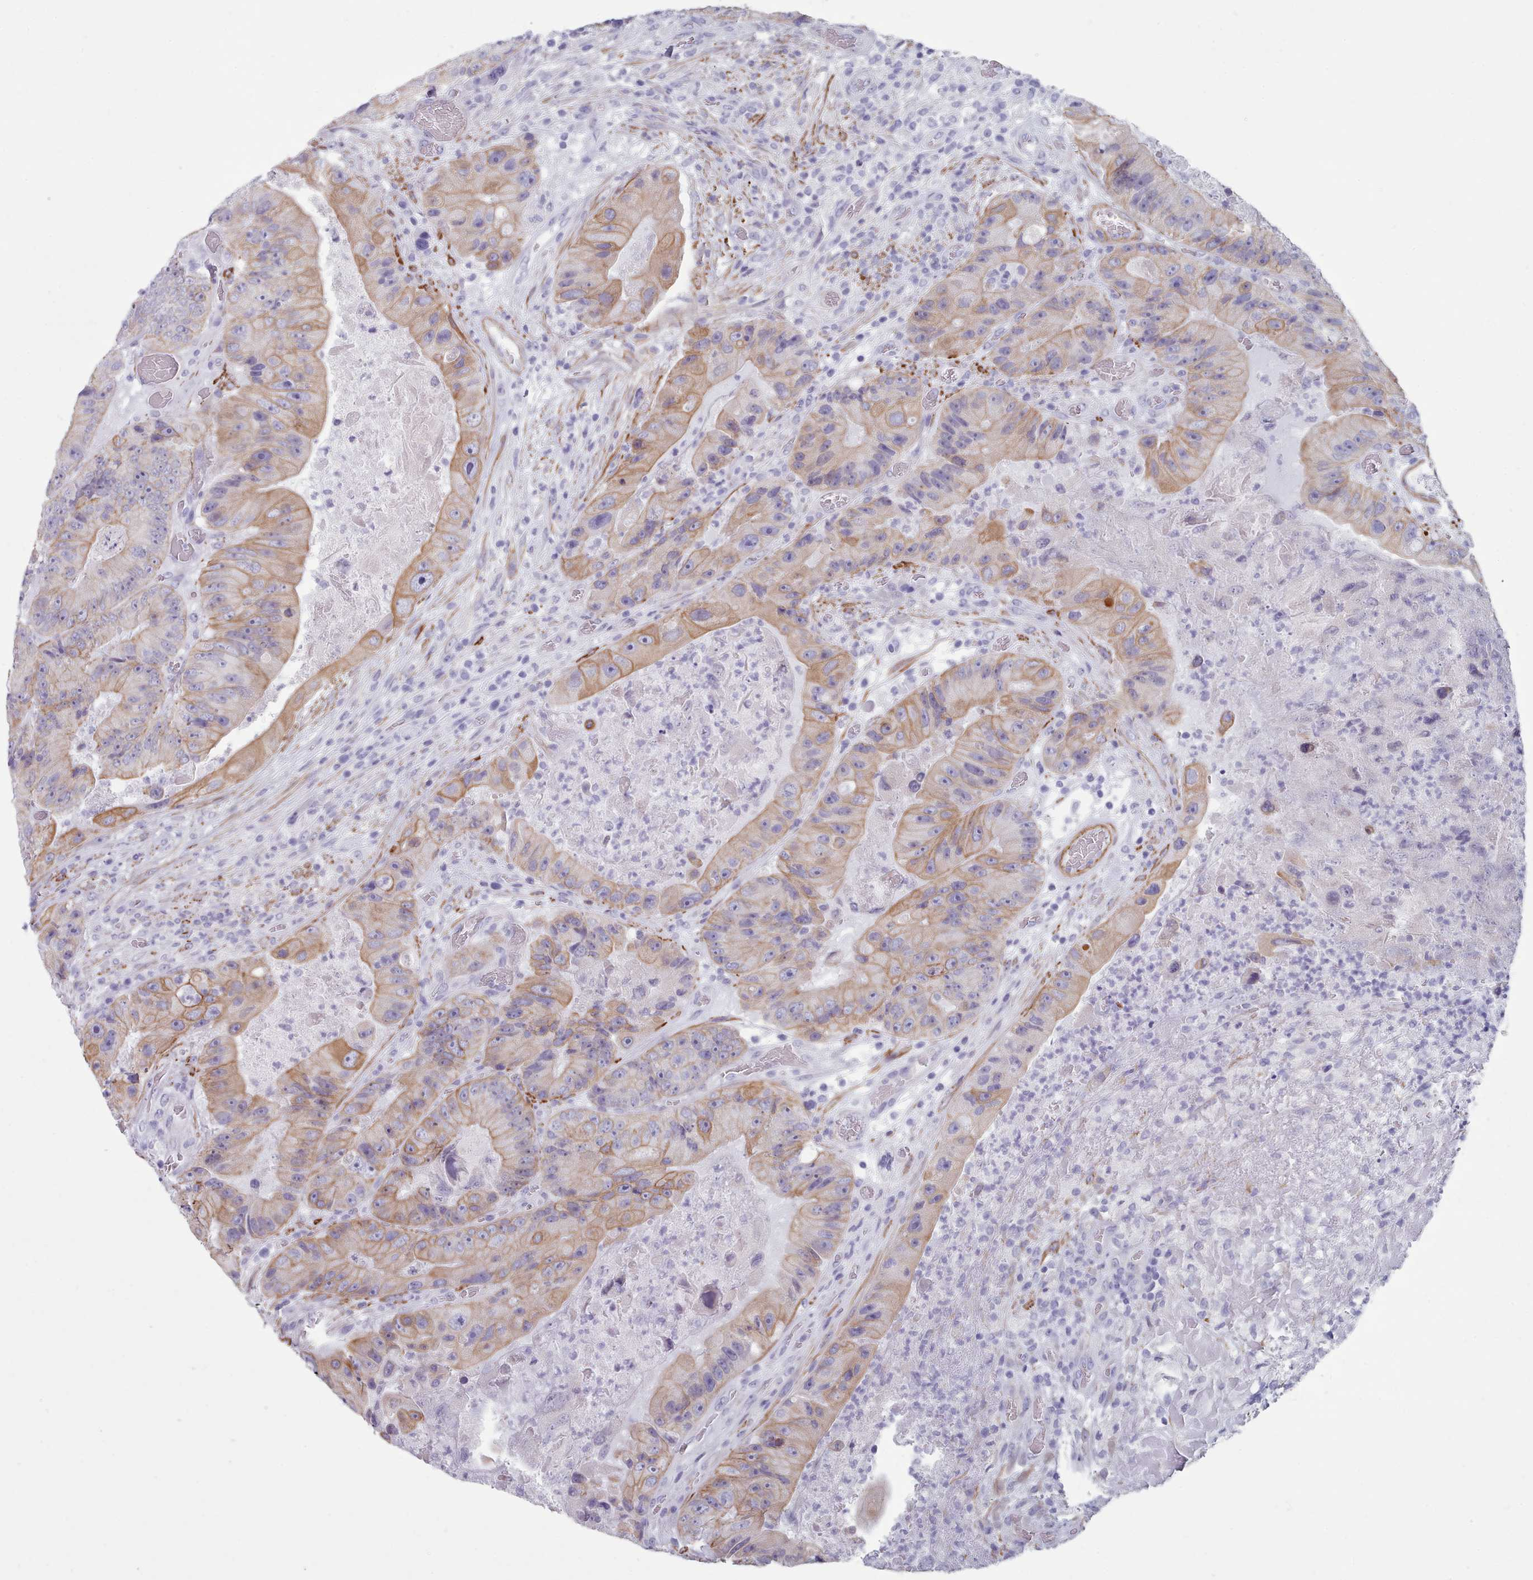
{"staining": {"intensity": "moderate", "quantity": "25%-75%", "location": "cytoplasmic/membranous"}, "tissue": "colorectal cancer", "cell_type": "Tumor cells", "image_type": "cancer", "snomed": [{"axis": "morphology", "description": "Adenocarcinoma, NOS"}, {"axis": "topography", "description": "Colon"}], "caption": "Immunohistochemical staining of human colorectal cancer displays medium levels of moderate cytoplasmic/membranous positivity in about 25%-75% of tumor cells.", "gene": "FPGS", "patient": {"sex": "female", "age": 86}}